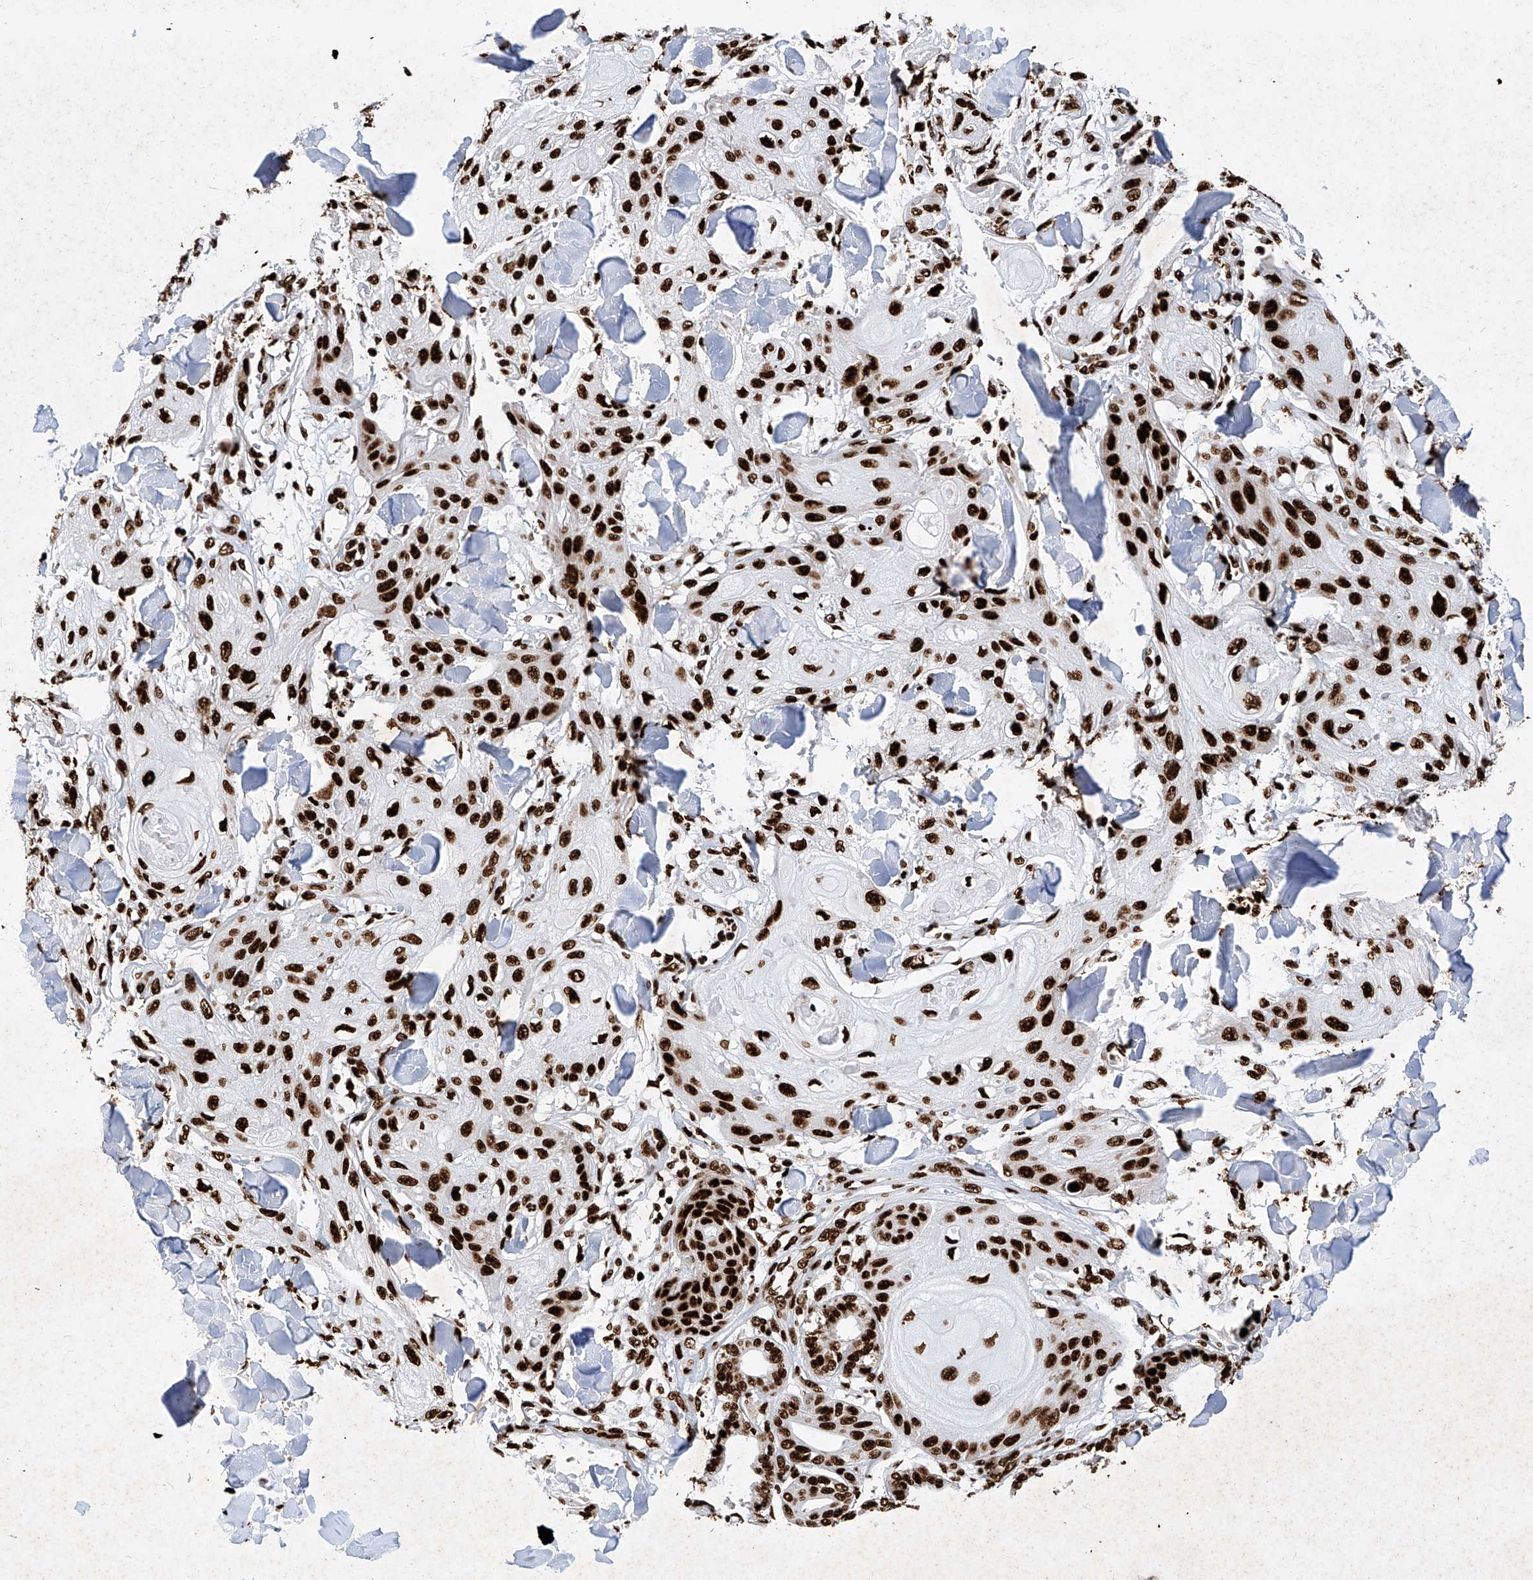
{"staining": {"intensity": "strong", "quantity": ">75%", "location": "nuclear"}, "tissue": "skin cancer", "cell_type": "Tumor cells", "image_type": "cancer", "snomed": [{"axis": "morphology", "description": "Squamous cell carcinoma, NOS"}, {"axis": "topography", "description": "Skin"}], "caption": "The immunohistochemical stain labels strong nuclear staining in tumor cells of skin cancer tissue. The protein of interest is shown in brown color, while the nuclei are stained blue.", "gene": "SRSF6", "patient": {"sex": "male", "age": 74}}